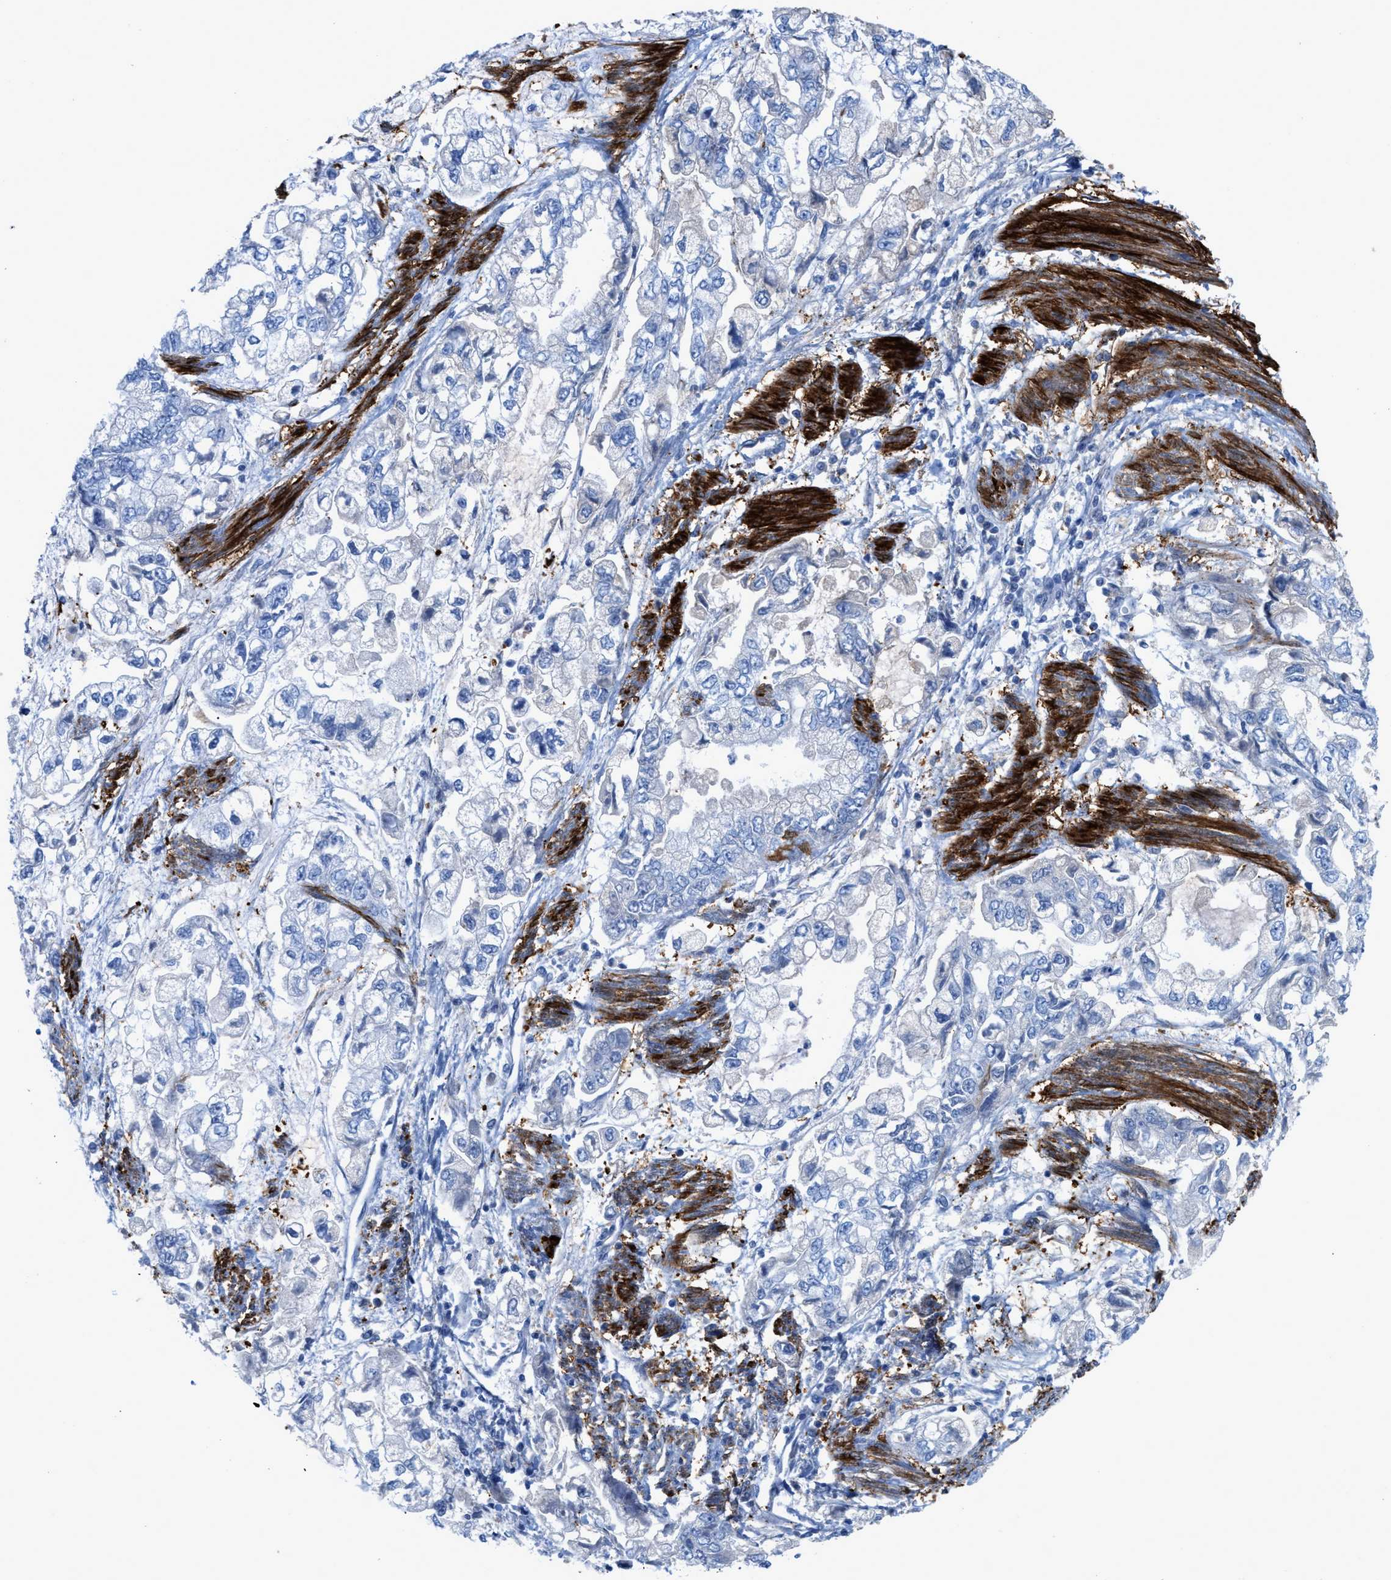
{"staining": {"intensity": "negative", "quantity": "none", "location": "none"}, "tissue": "stomach cancer", "cell_type": "Tumor cells", "image_type": "cancer", "snomed": [{"axis": "morphology", "description": "Normal tissue, NOS"}, {"axis": "morphology", "description": "Adenocarcinoma, NOS"}, {"axis": "topography", "description": "Stomach"}], "caption": "The immunohistochemistry histopathology image has no significant staining in tumor cells of stomach adenocarcinoma tissue.", "gene": "TAGLN", "patient": {"sex": "male", "age": 62}}